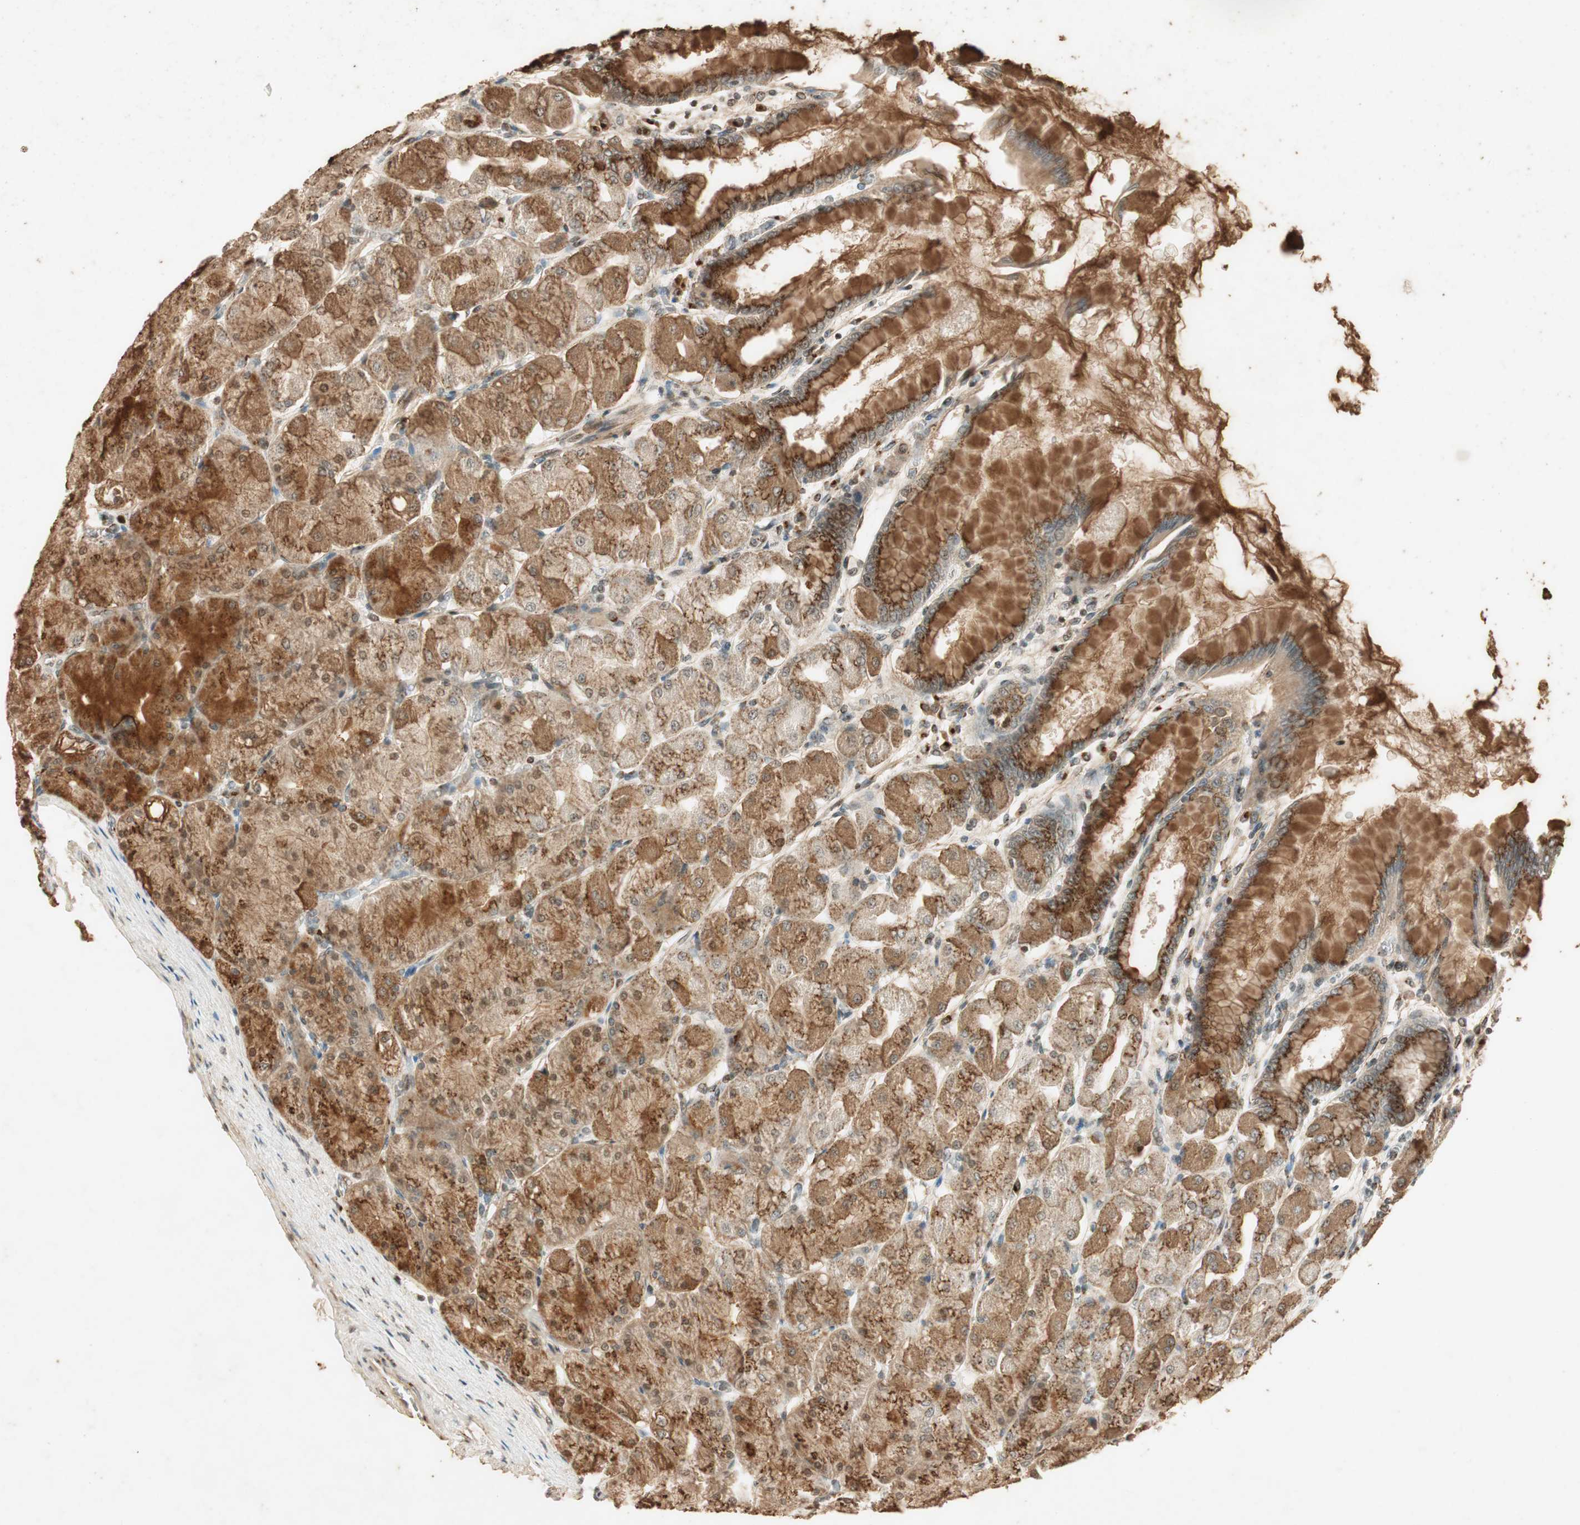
{"staining": {"intensity": "moderate", "quantity": ">75%", "location": "cytoplasmic/membranous"}, "tissue": "stomach", "cell_type": "Glandular cells", "image_type": "normal", "snomed": [{"axis": "morphology", "description": "Normal tissue, NOS"}, {"axis": "topography", "description": "Stomach, upper"}], "caption": "Moderate cytoplasmic/membranous protein expression is present in about >75% of glandular cells in stomach. (brown staining indicates protein expression, while blue staining denotes nuclei).", "gene": "NEO1", "patient": {"sex": "female", "age": 56}}